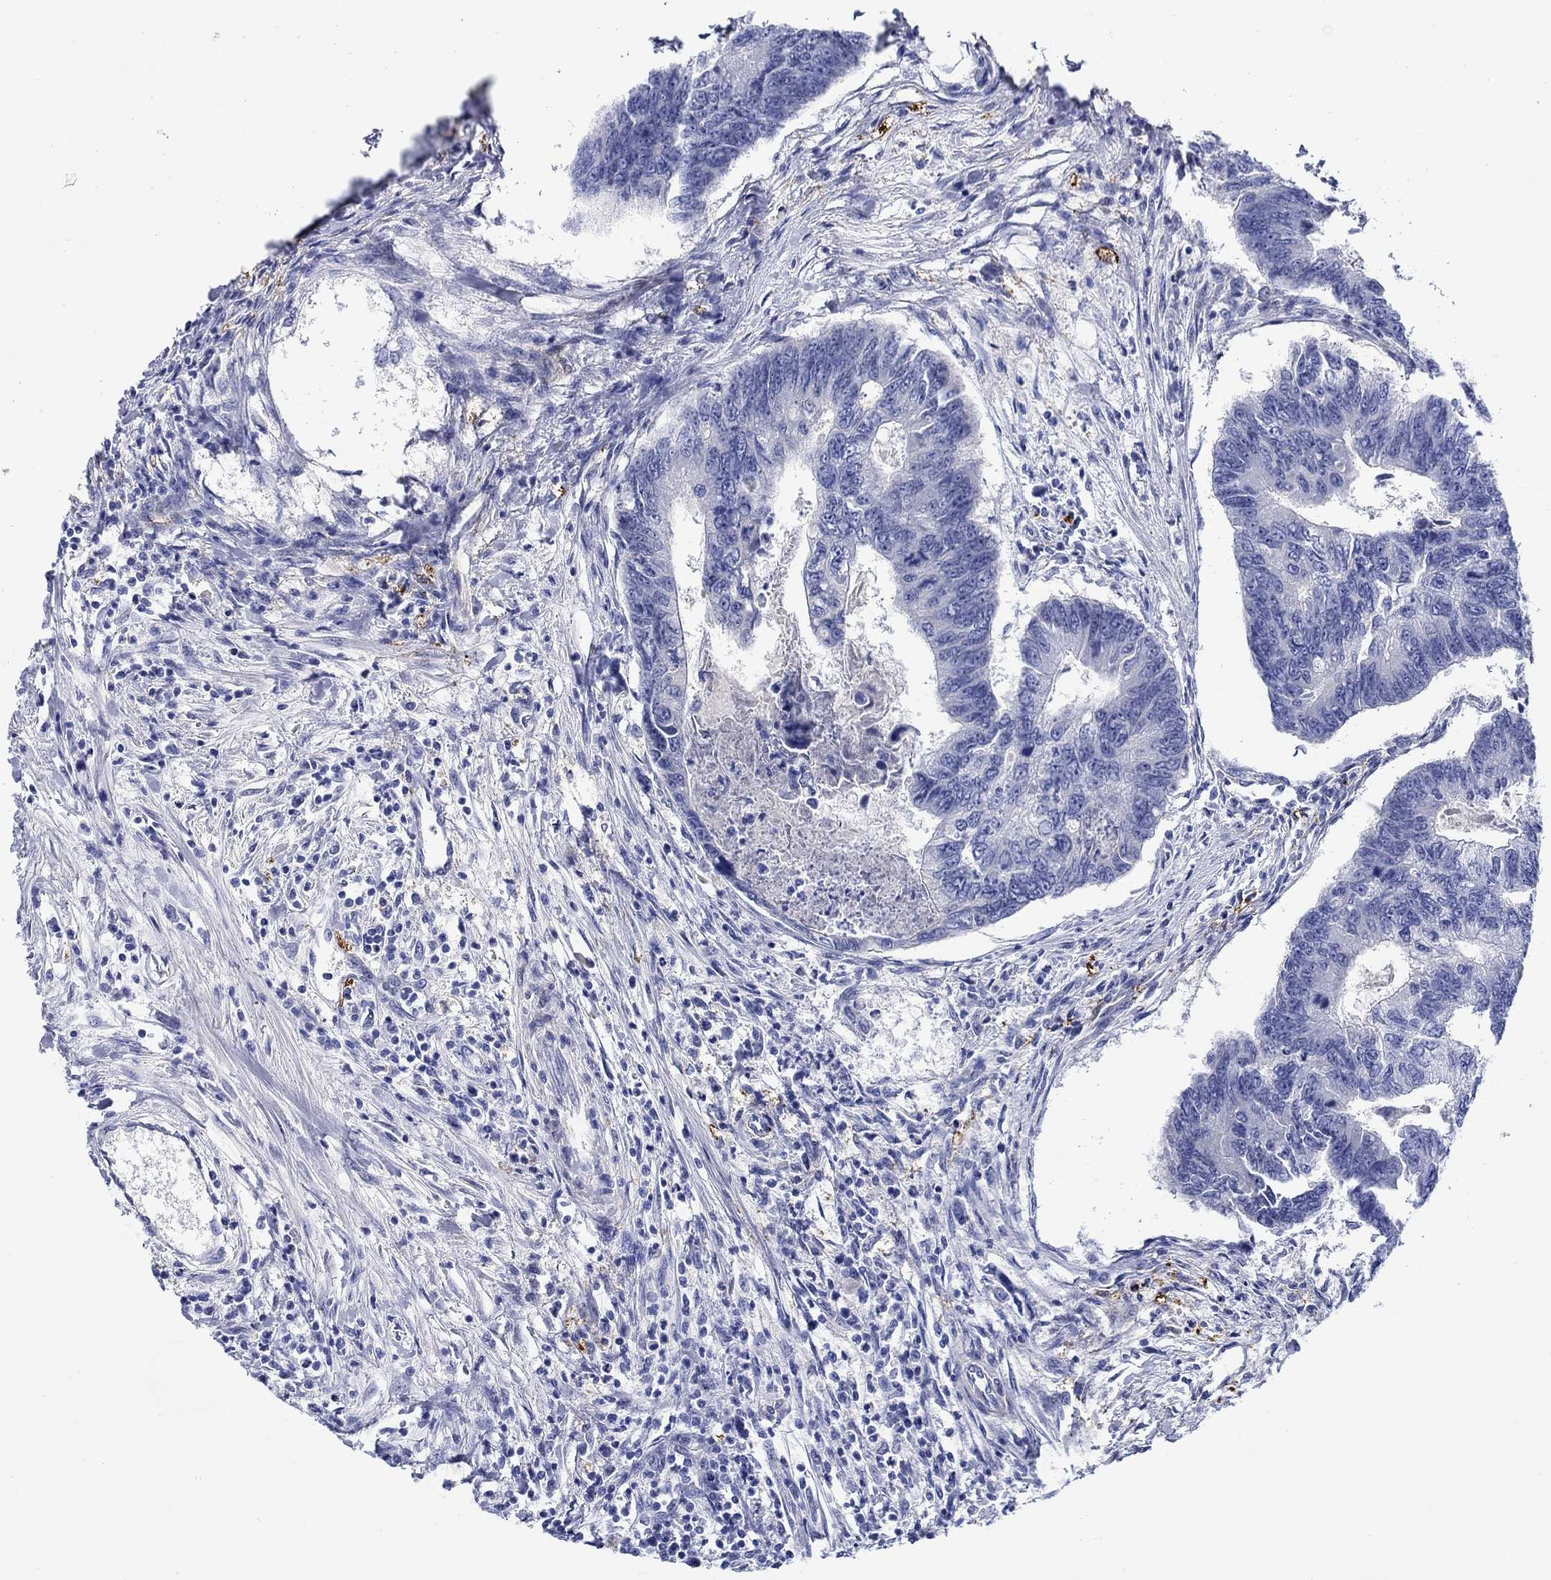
{"staining": {"intensity": "negative", "quantity": "none", "location": "none"}, "tissue": "colorectal cancer", "cell_type": "Tumor cells", "image_type": "cancer", "snomed": [{"axis": "morphology", "description": "Adenocarcinoma, NOS"}, {"axis": "topography", "description": "Colon"}], "caption": "High power microscopy micrograph of an IHC photomicrograph of colorectal cancer, revealing no significant staining in tumor cells.", "gene": "MC2R", "patient": {"sex": "female", "age": 65}}